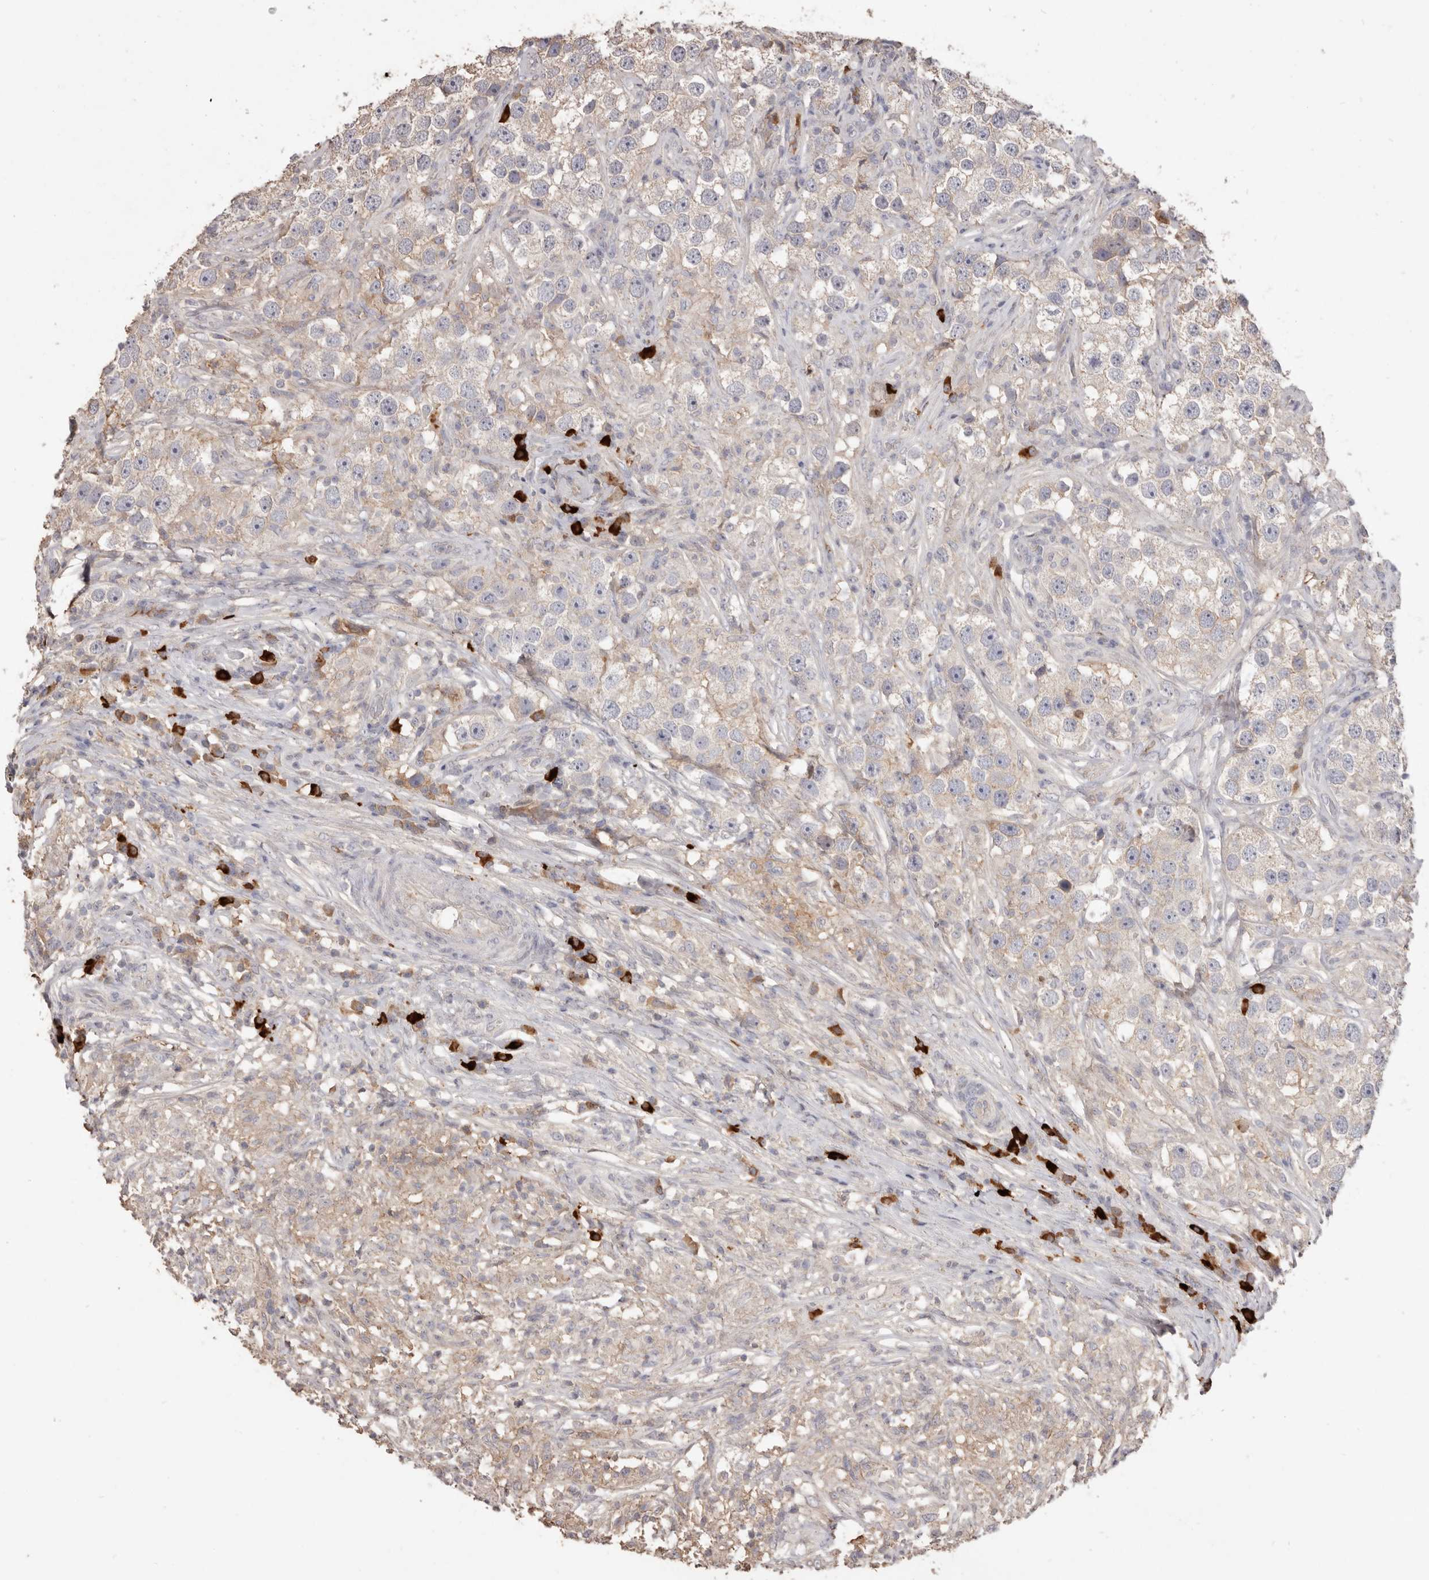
{"staining": {"intensity": "negative", "quantity": "none", "location": "none"}, "tissue": "testis cancer", "cell_type": "Tumor cells", "image_type": "cancer", "snomed": [{"axis": "morphology", "description": "Seminoma, NOS"}, {"axis": "topography", "description": "Testis"}], "caption": "High magnification brightfield microscopy of testis cancer (seminoma) stained with DAB (brown) and counterstained with hematoxylin (blue): tumor cells show no significant staining.", "gene": "HCAR2", "patient": {"sex": "male", "age": 49}}